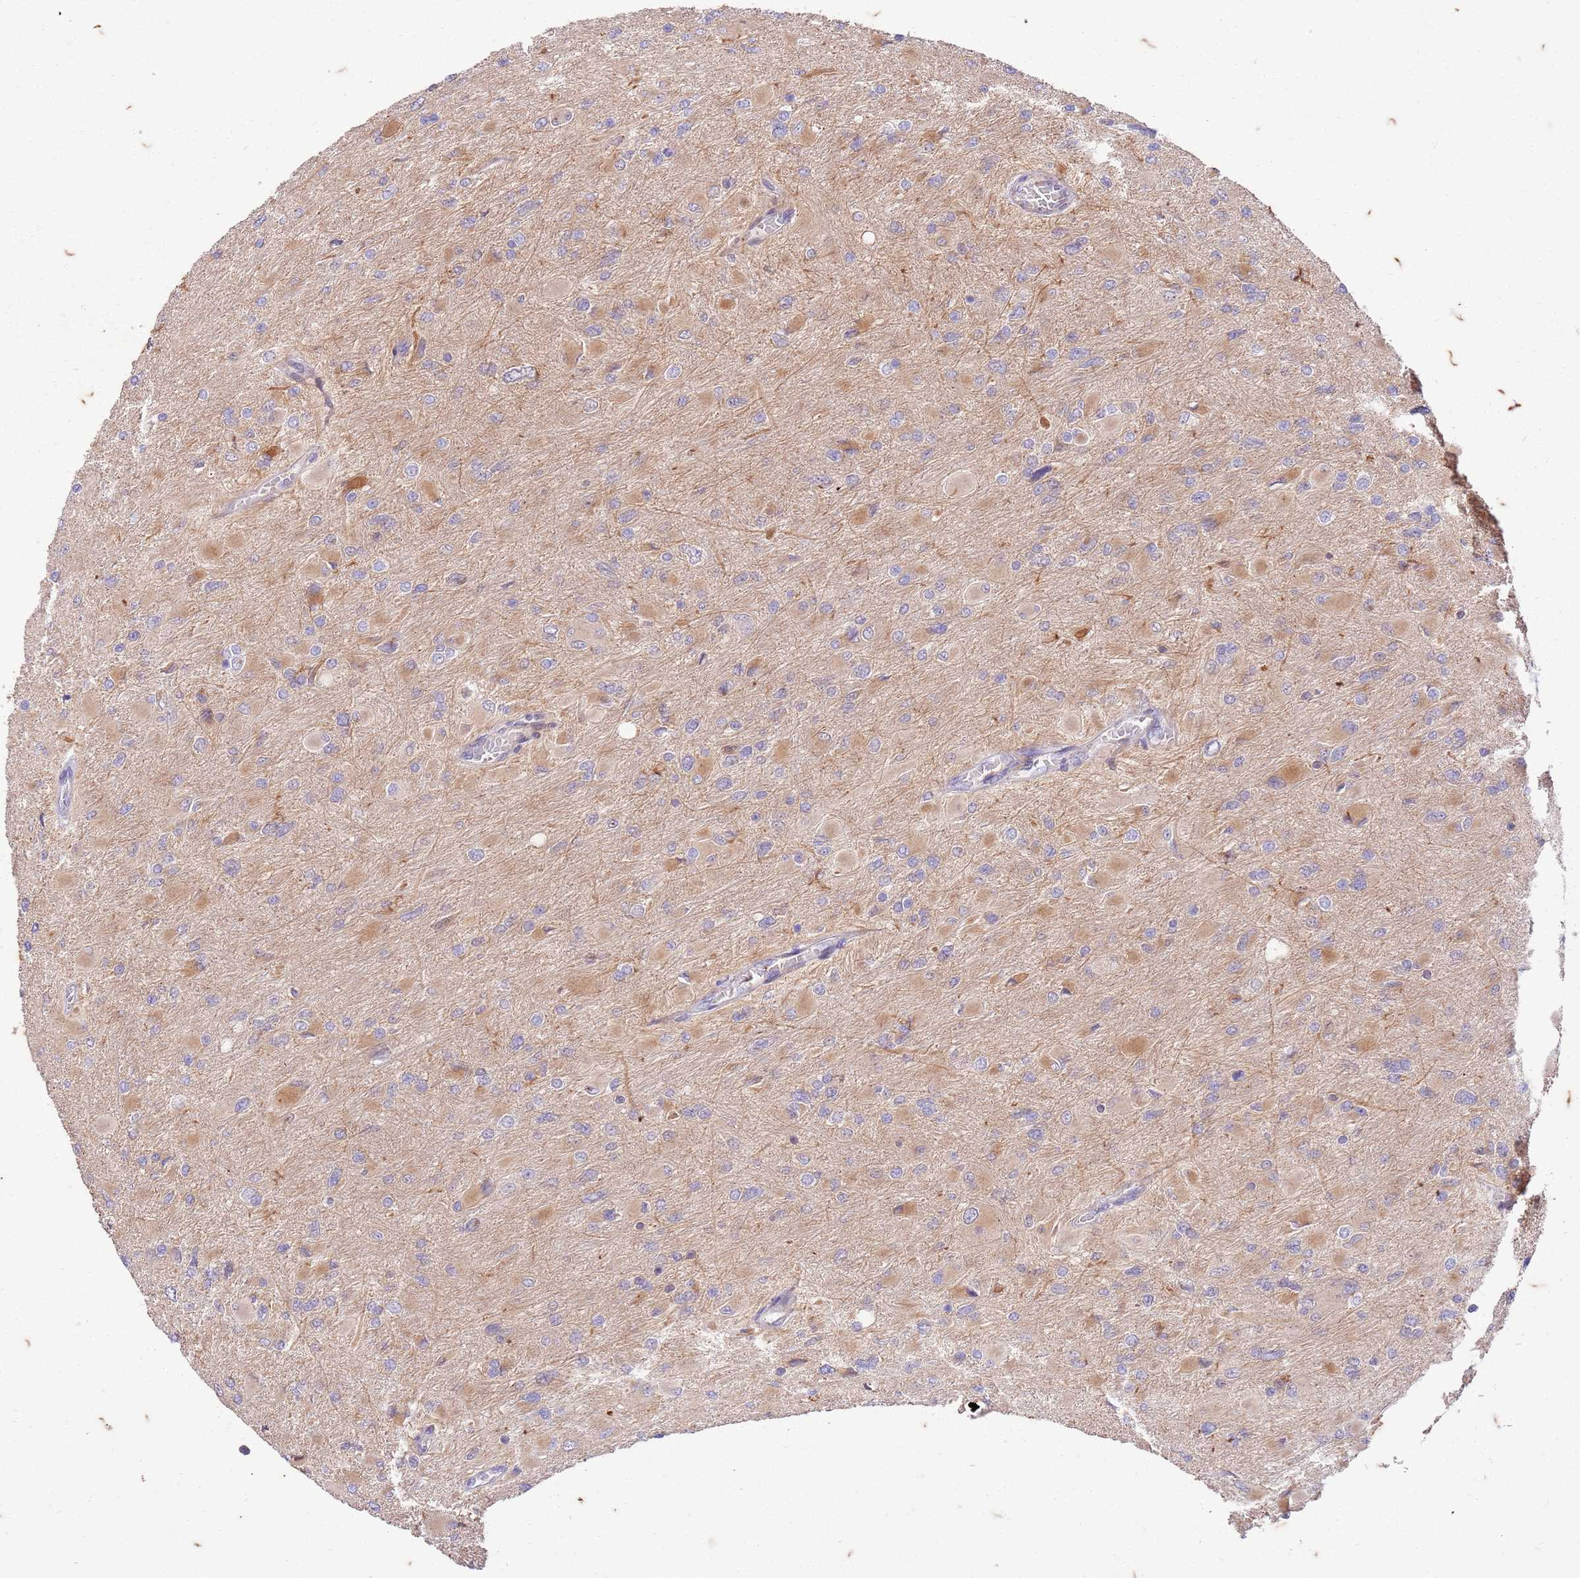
{"staining": {"intensity": "negative", "quantity": "none", "location": "none"}, "tissue": "glioma", "cell_type": "Tumor cells", "image_type": "cancer", "snomed": [{"axis": "morphology", "description": "Glioma, malignant, High grade"}, {"axis": "topography", "description": "Cerebral cortex"}], "caption": "A histopathology image of human high-grade glioma (malignant) is negative for staining in tumor cells.", "gene": "RAPGEF3", "patient": {"sex": "female", "age": 36}}